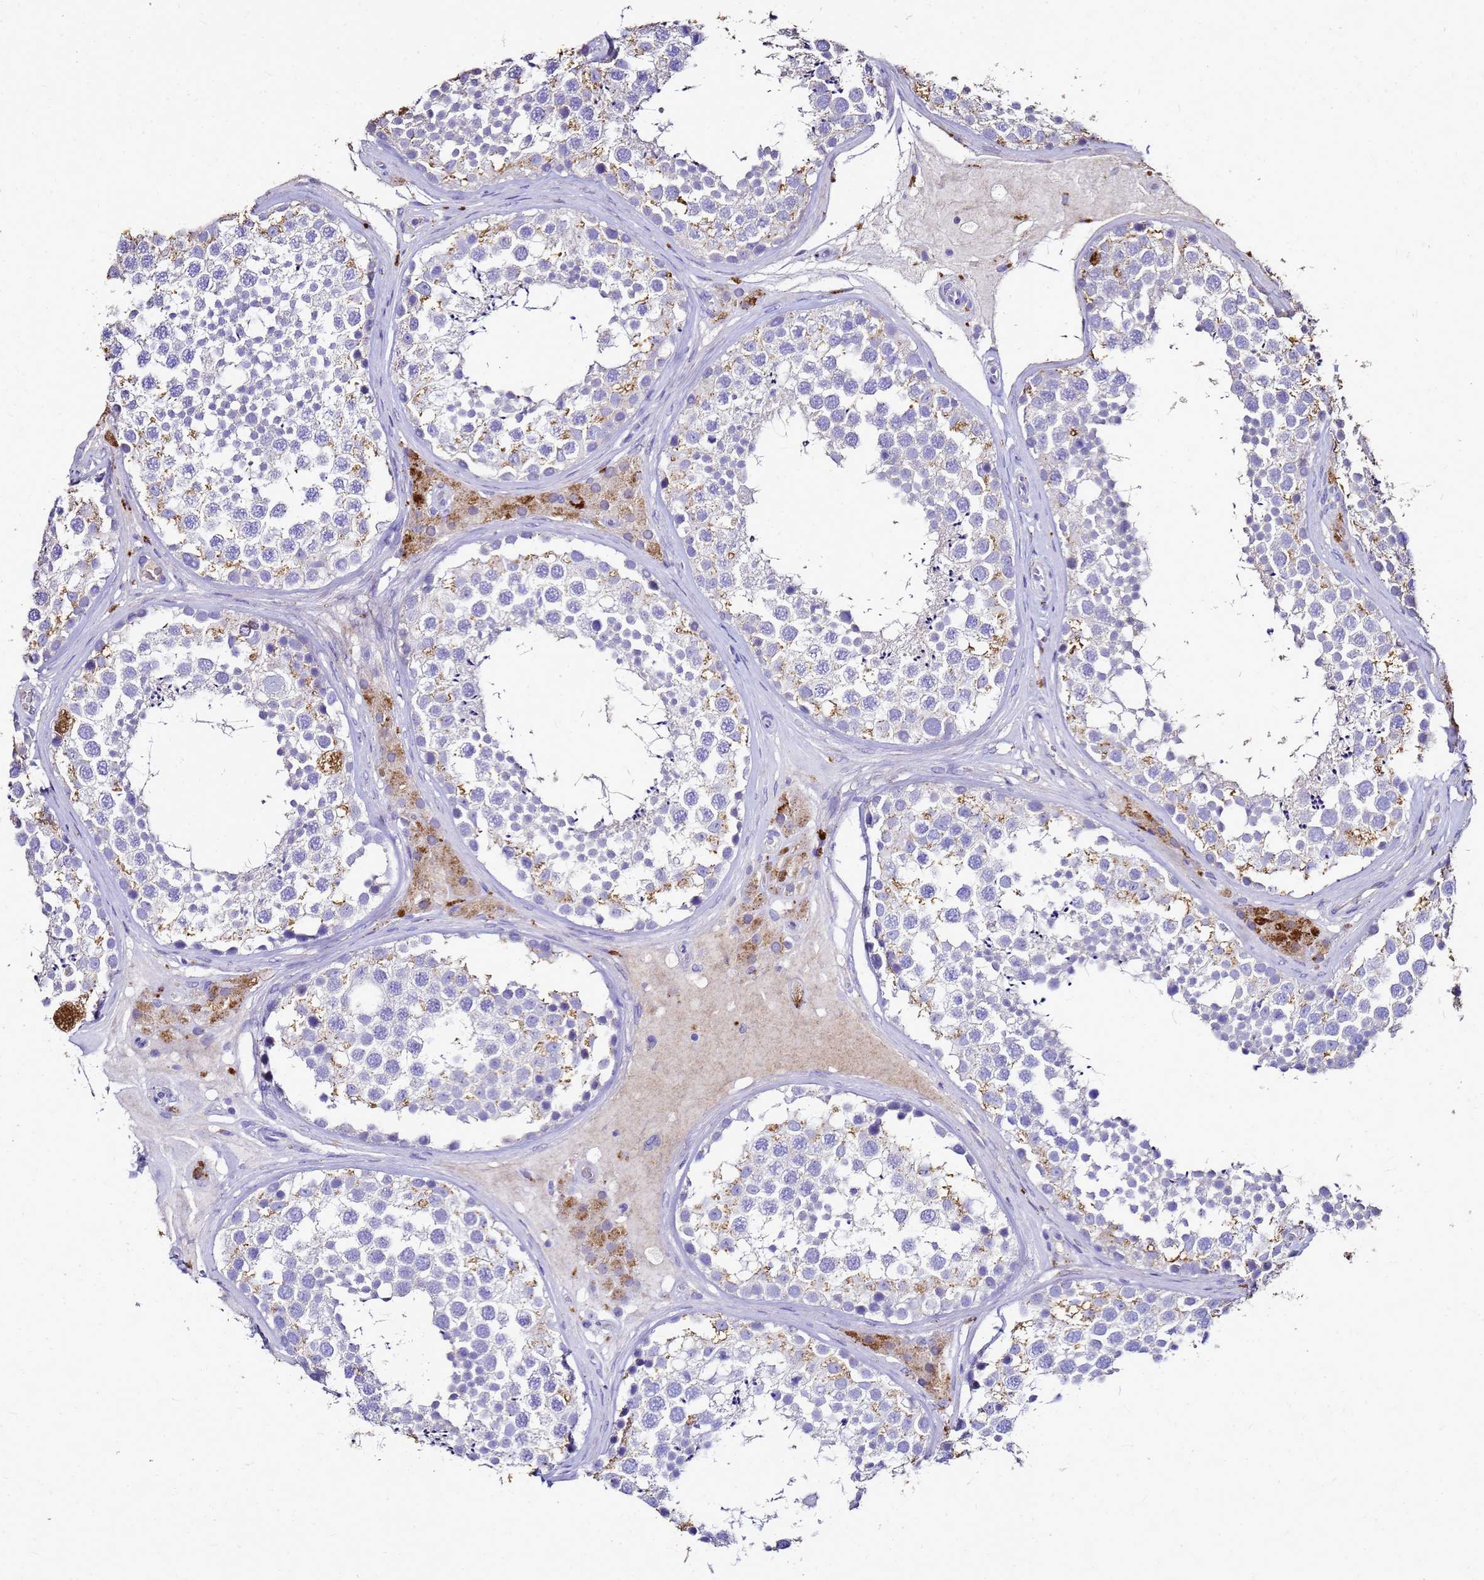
{"staining": {"intensity": "weak", "quantity": "<25%", "location": "cytoplasmic/membranous"}, "tissue": "testis", "cell_type": "Cells in seminiferous ducts", "image_type": "normal", "snomed": [{"axis": "morphology", "description": "Normal tissue, NOS"}, {"axis": "topography", "description": "Testis"}], "caption": "IHC photomicrograph of benign human testis stained for a protein (brown), which displays no positivity in cells in seminiferous ducts. (DAB (3,3'-diaminobenzidine) IHC visualized using brightfield microscopy, high magnification).", "gene": "S100A2", "patient": {"sex": "male", "age": 46}}